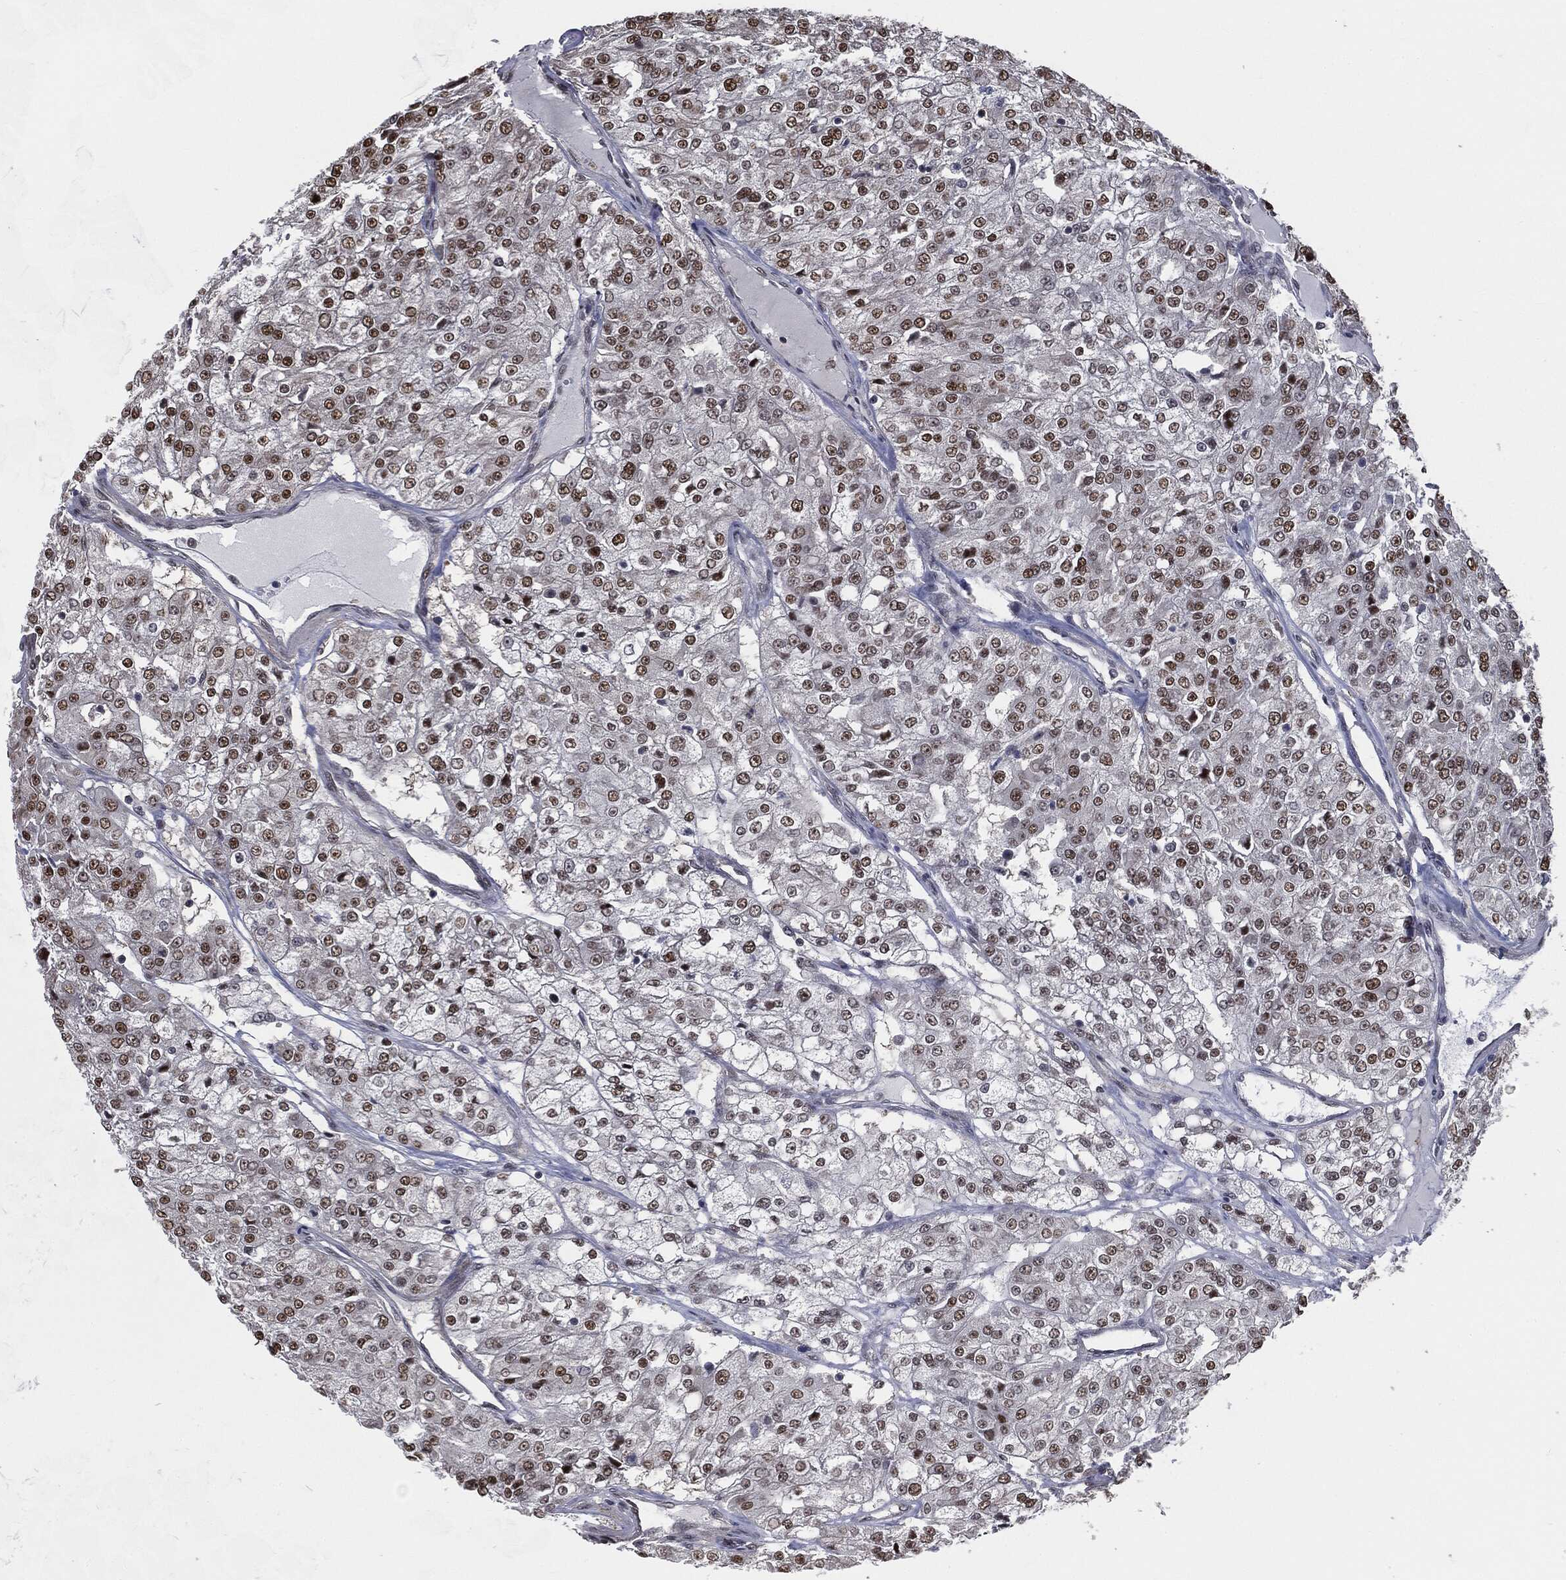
{"staining": {"intensity": "strong", "quantity": "25%-75%", "location": "nuclear"}, "tissue": "renal cancer", "cell_type": "Tumor cells", "image_type": "cancer", "snomed": [{"axis": "morphology", "description": "Adenocarcinoma, NOS"}, {"axis": "topography", "description": "Kidney"}], "caption": "A photomicrograph of adenocarcinoma (renal) stained for a protein shows strong nuclear brown staining in tumor cells.", "gene": "SHLD2", "patient": {"sex": "female", "age": 63}}